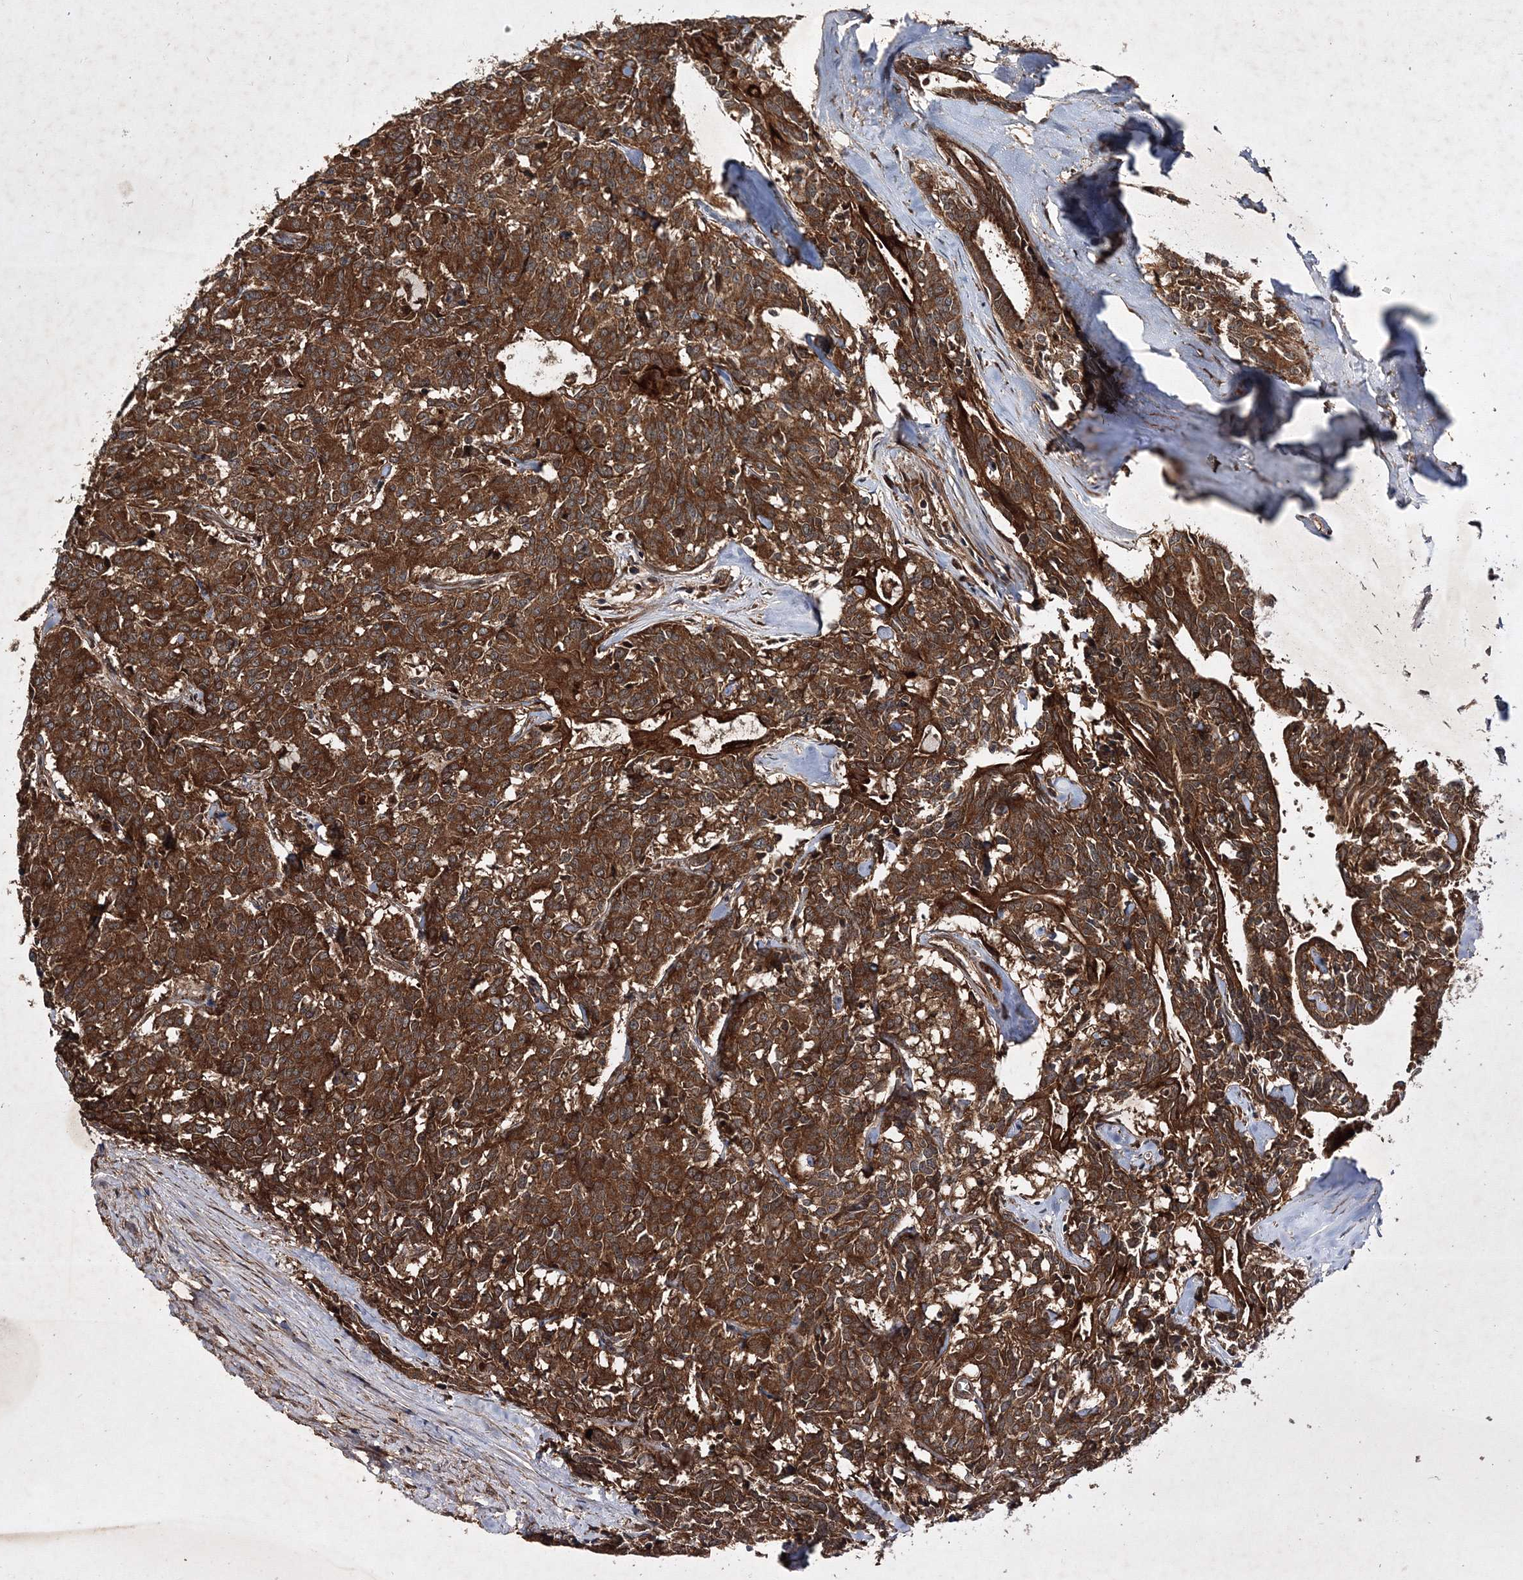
{"staining": {"intensity": "strong", "quantity": ">75%", "location": "cytoplasmic/membranous"}, "tissue": "carcinoid", "cell_type": "Tumor cells", "image_type": "cancer", "snomed": [{"axis": "morphology", "description": "Carcinoid, malignant, NOS"}, {"axis": "topography", "description": "Lung"}], "caption": "This micrograph exhibits carcinoid stained with IHC to label a protein in brown. The cytoplasmic/membranous of tumor cells show strong positivity for the protein. Nuclei are counter-stained blue.", "gene": "DNAJC13", "patient": {"sex": "female", "age": 46}}